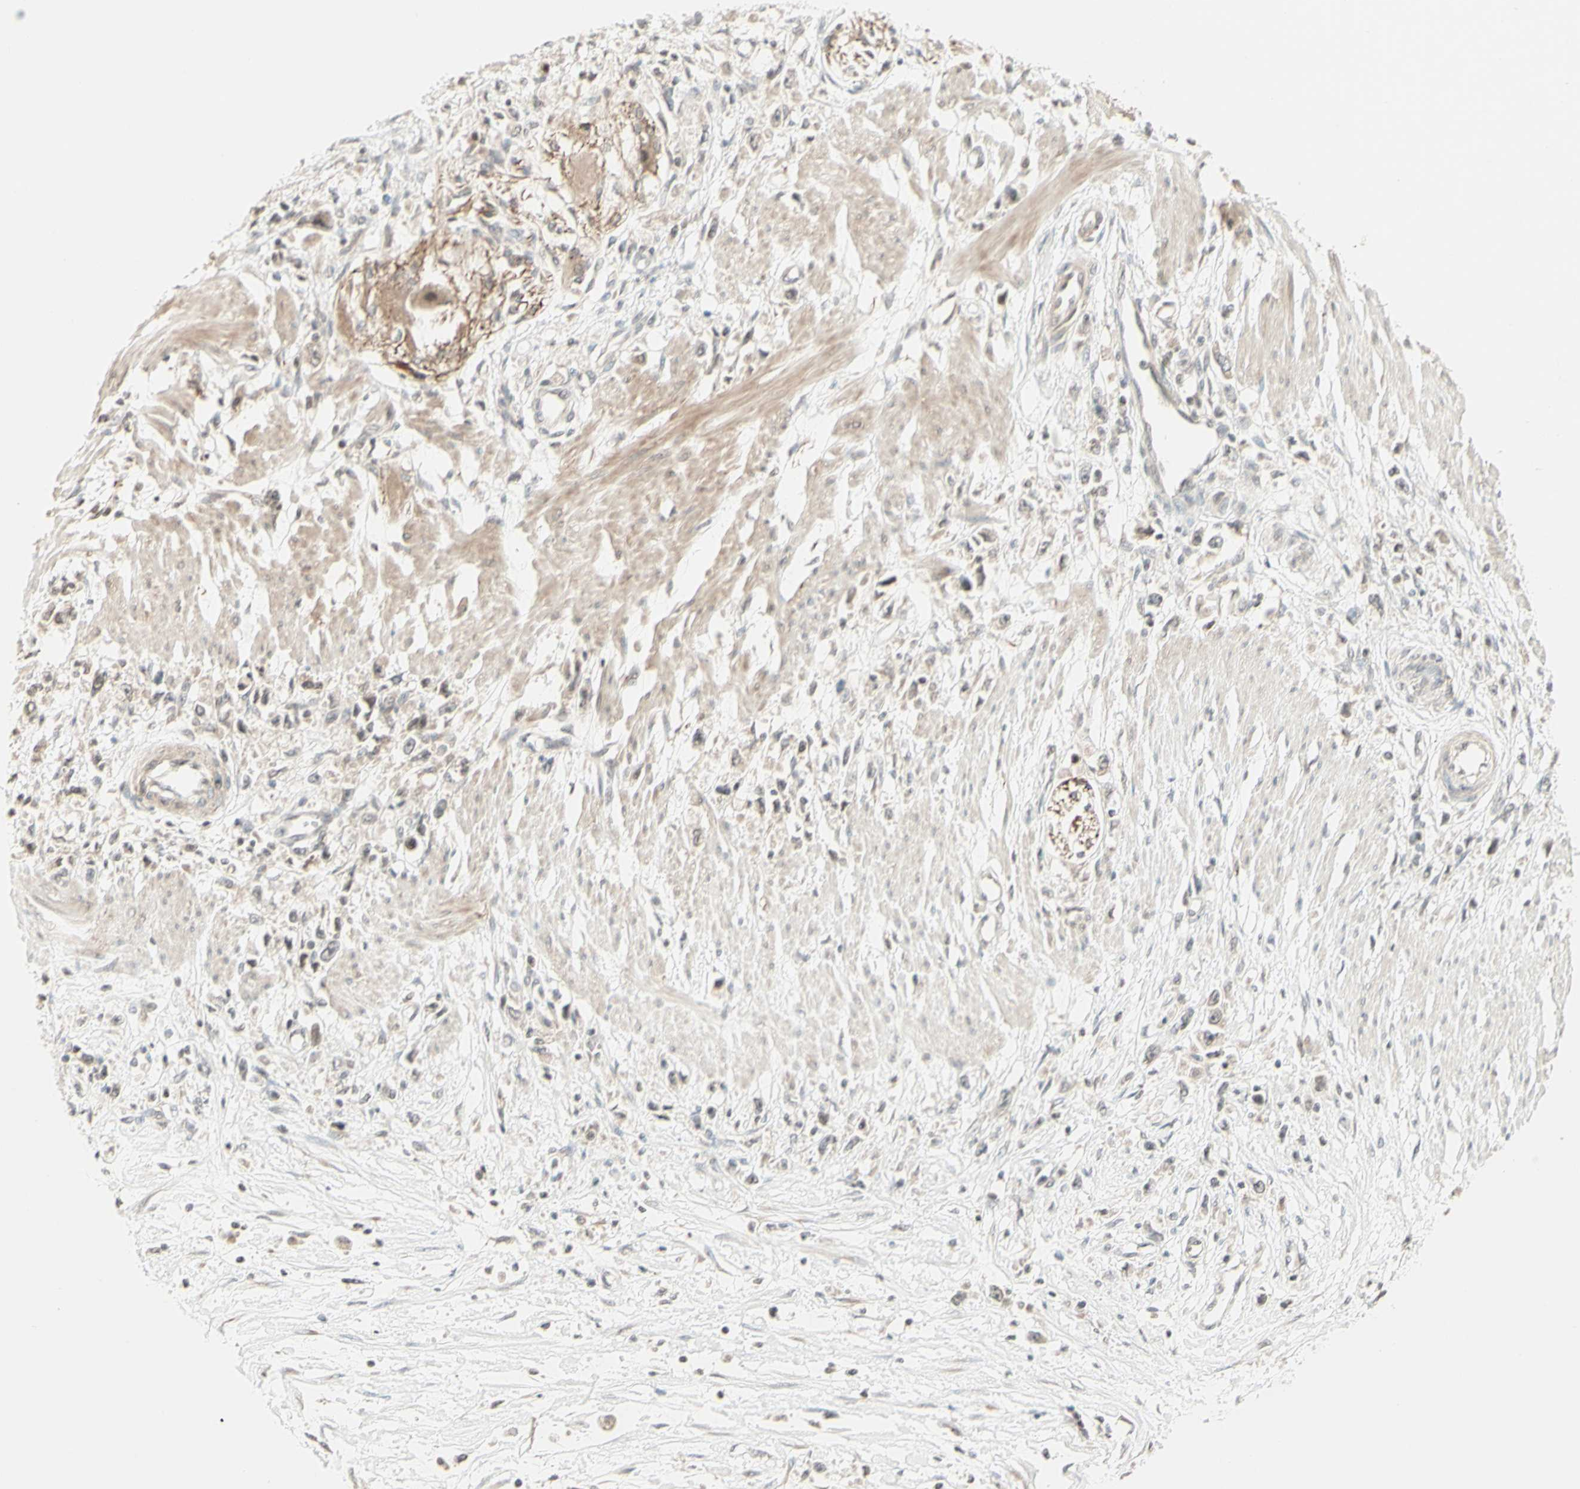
{"staining": {"intensity": "negative", "quantity": "none", "location": "none"}, "tissue": "stomach cancer", "cell_type": "Tumor cells", "image_type": "cancer", "snomed": [{"axis": "morphology", "description": "Adenocarcinoma, NOS"}, {"axis": "topography", "description": "Stomach"}], "caption": "The photomicrograph demonstrates no staining of tumor cells in stomach cancer (adenocarcinoma).", "gene": "ZW10", "patient": {"sex": "female", "age": 59}}